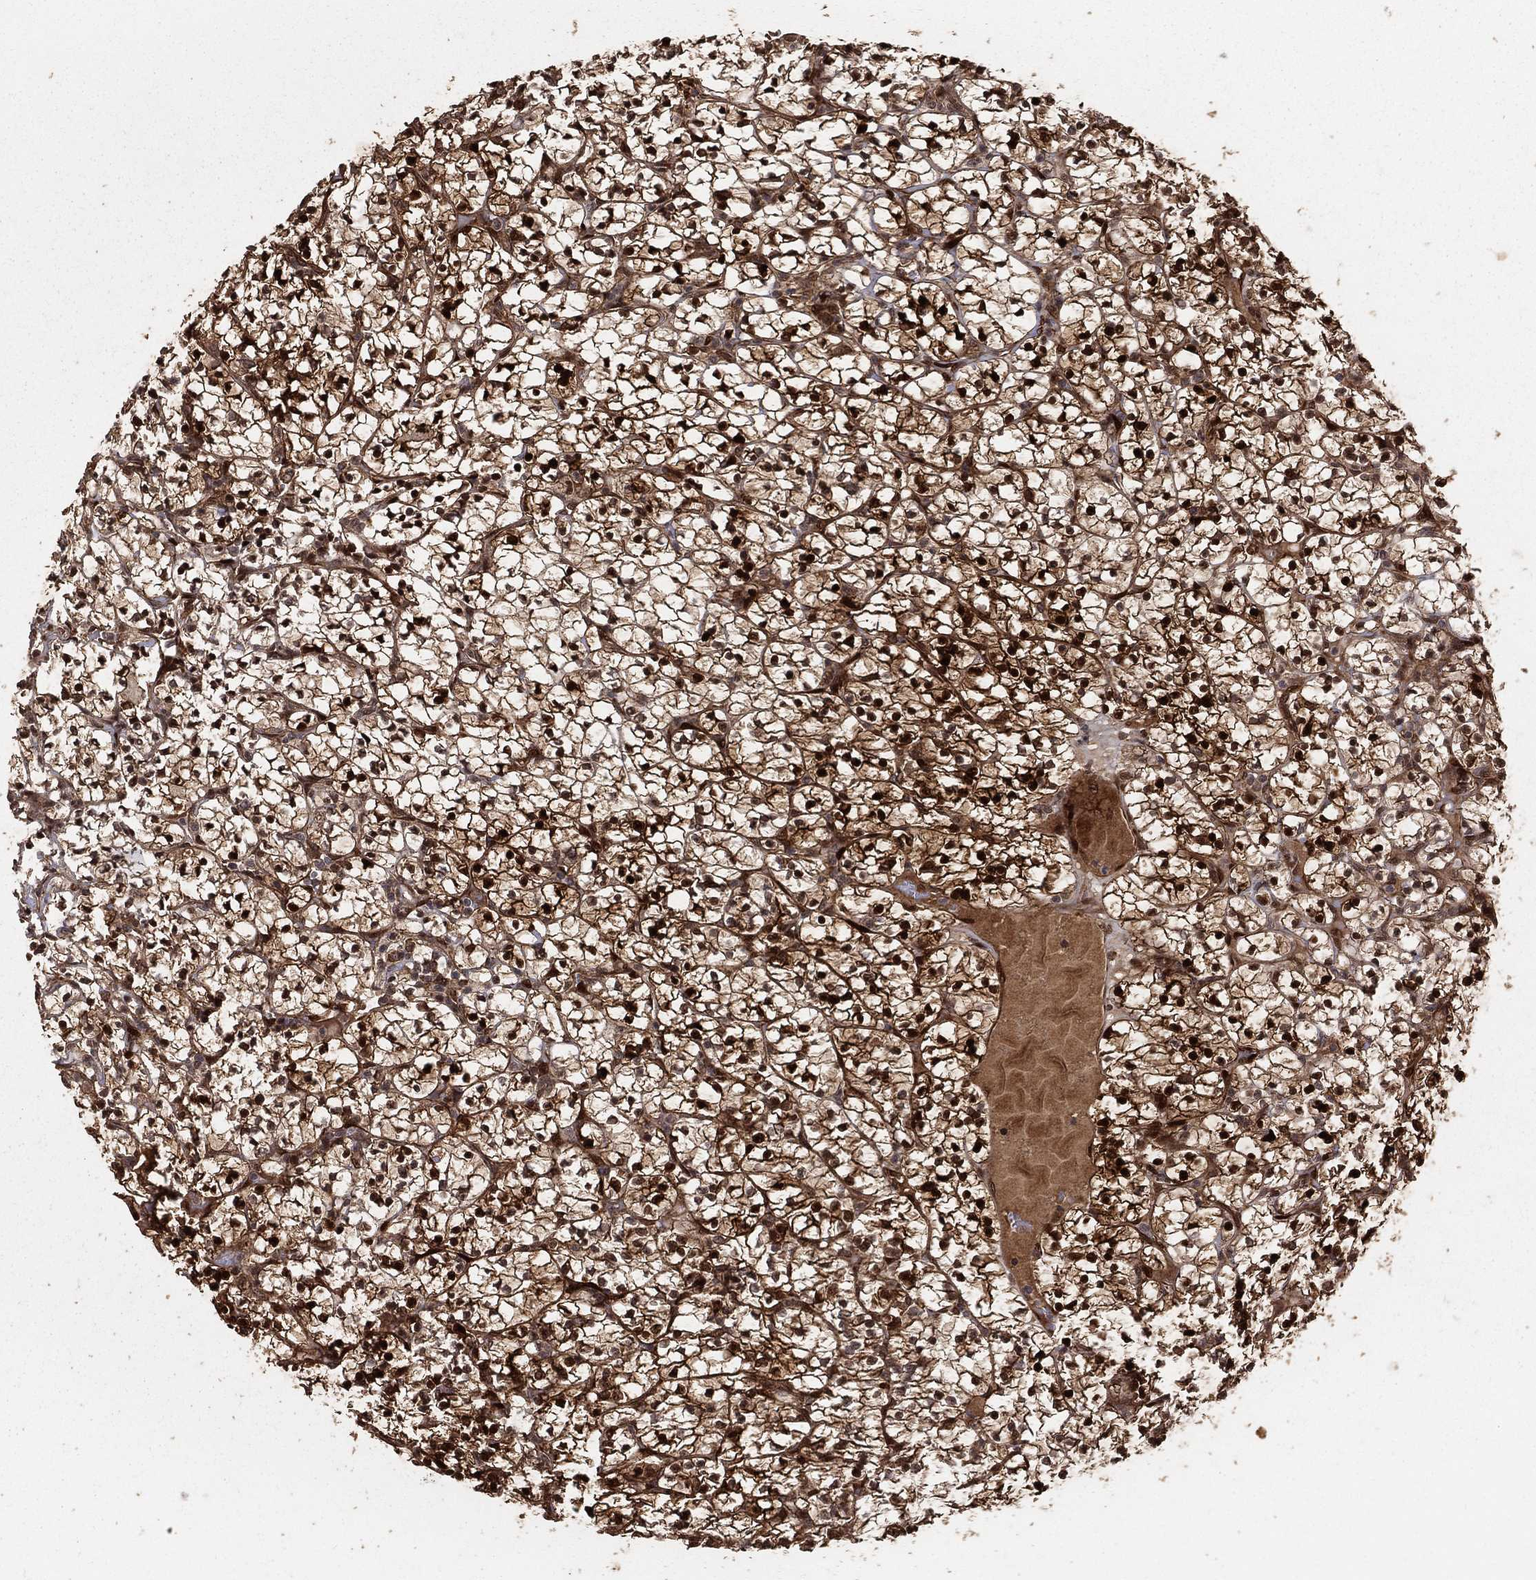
{"staining": {"intensity": "strong", "quantity": ">75%", "location": "cytoplasmic/membranous,nuclear"}, "tissue": "renal cancer", "cell_type": "Tumor cells", "image_type": "cancer", "snomed": [{"axis": "morphology", "description": "Adenocarcinoma, NOS"}, {"axis": "topography", "description": "Kidney"}], "caption": "Immunohistochemistry histopathology image of neoplastic tissue: human adenocarcinoma (renal) stained using immunohistochemistry (IHC) shows high levels of strong protein expression localized specifically in the cytoplasmic/membranous and nuclear of tumor cells, appearing as a cytoplasmic/membranous and nuclear brown color.", "gene": "MAPK1", "patient": {"sex": "female", "age": 89}}